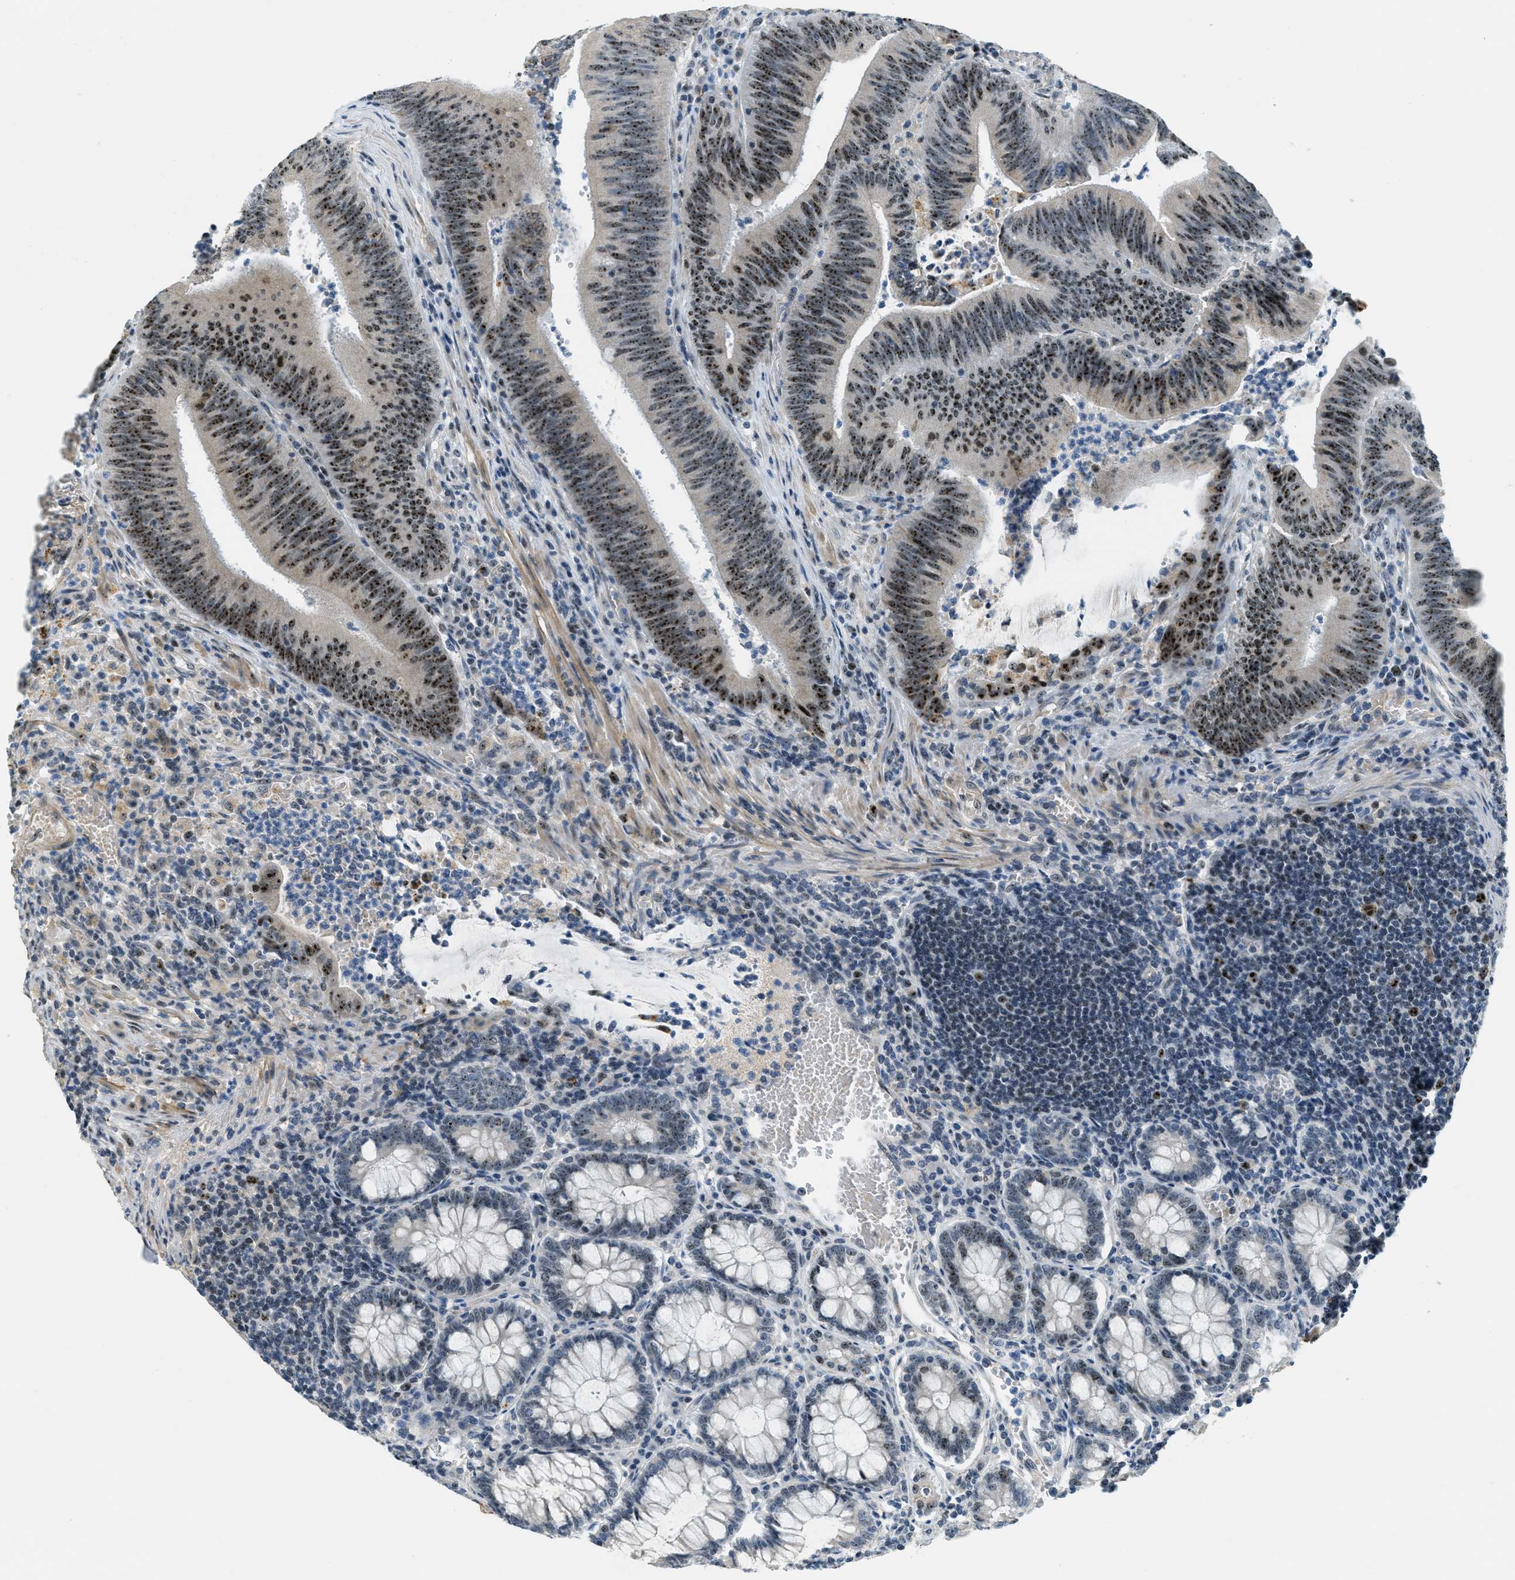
{"staining": {"intensity": "strong", "quantity": ">75%", "location": "nuclear"}, "tissue": "colorectal cancer", "cell_type": "Tumor cells", "image_type": "cancer", "snomed": [{"axis": "morphology", "description": "Normal tissue, NOS"}, {"axis": "morphology", "description": "Adenocarcinoma, NOS"}, {"axis": "topography", "description": "Rectum"}], "caption": "Protein staining exhibits strong nuclear staining in approximately >75% of tumor cells in colorectal cancer (adenocarcinoma). (IHC, brightfield microscopy, high magnification).", "gene": "DDX47", "patient": {"sex": "female", "age": 66}}